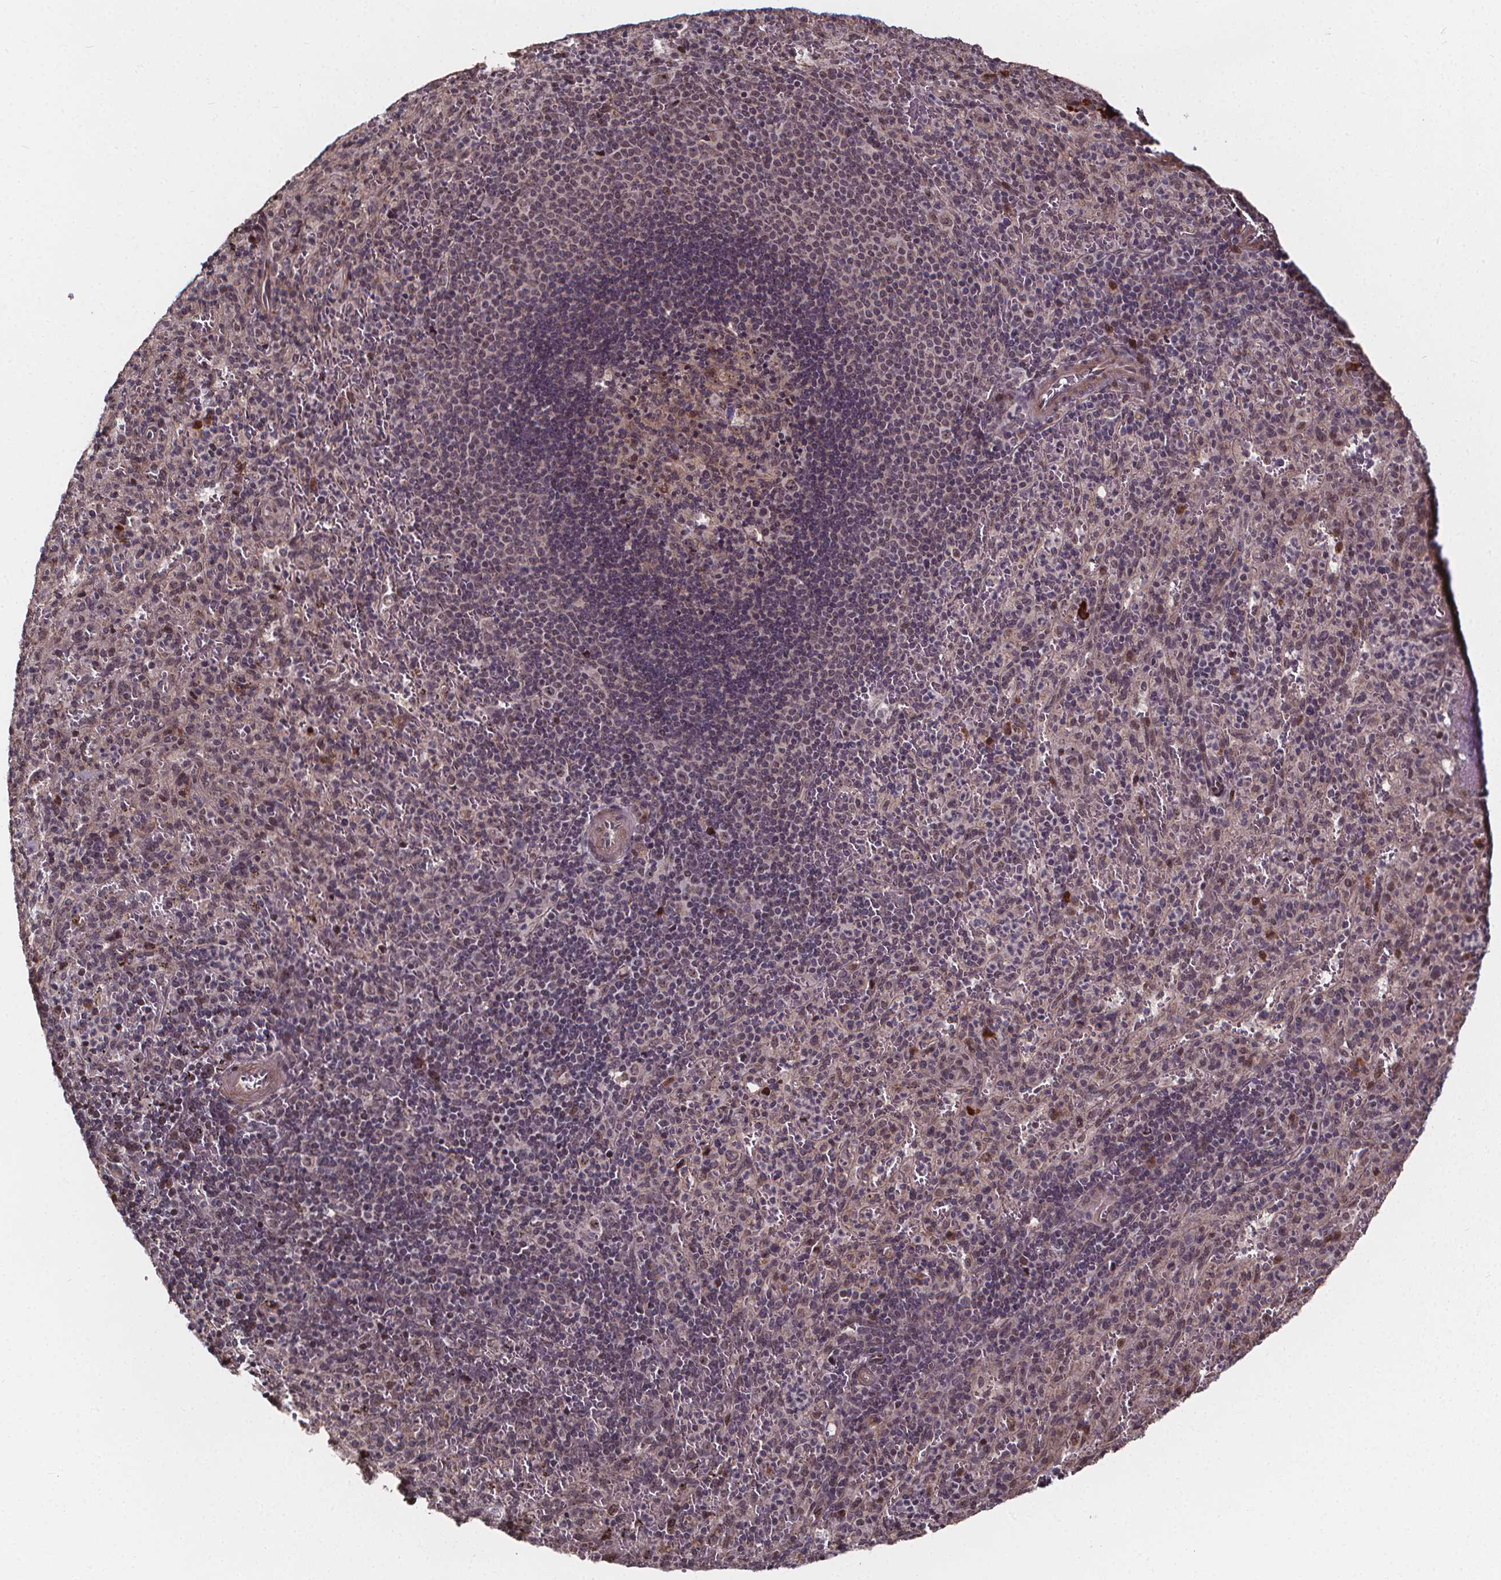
{"staining": {"intensity": "negative", "quantity": "none", "location": "none"}, "tissue": "spleen", "cell_type": "Cells in red pulp", "image_type": "normal", "snomed": [{"axis": "morphology", "description": "Normal tissue, NOS"}, {"axis": "topography", "description": "Spleen"}], "caption": "Spleen stained for a protein using immunohistochemistry reveals no expression cells in red pulp.", "gene": "DDIT3", "patient": {"sex": "male", "age": 57}}